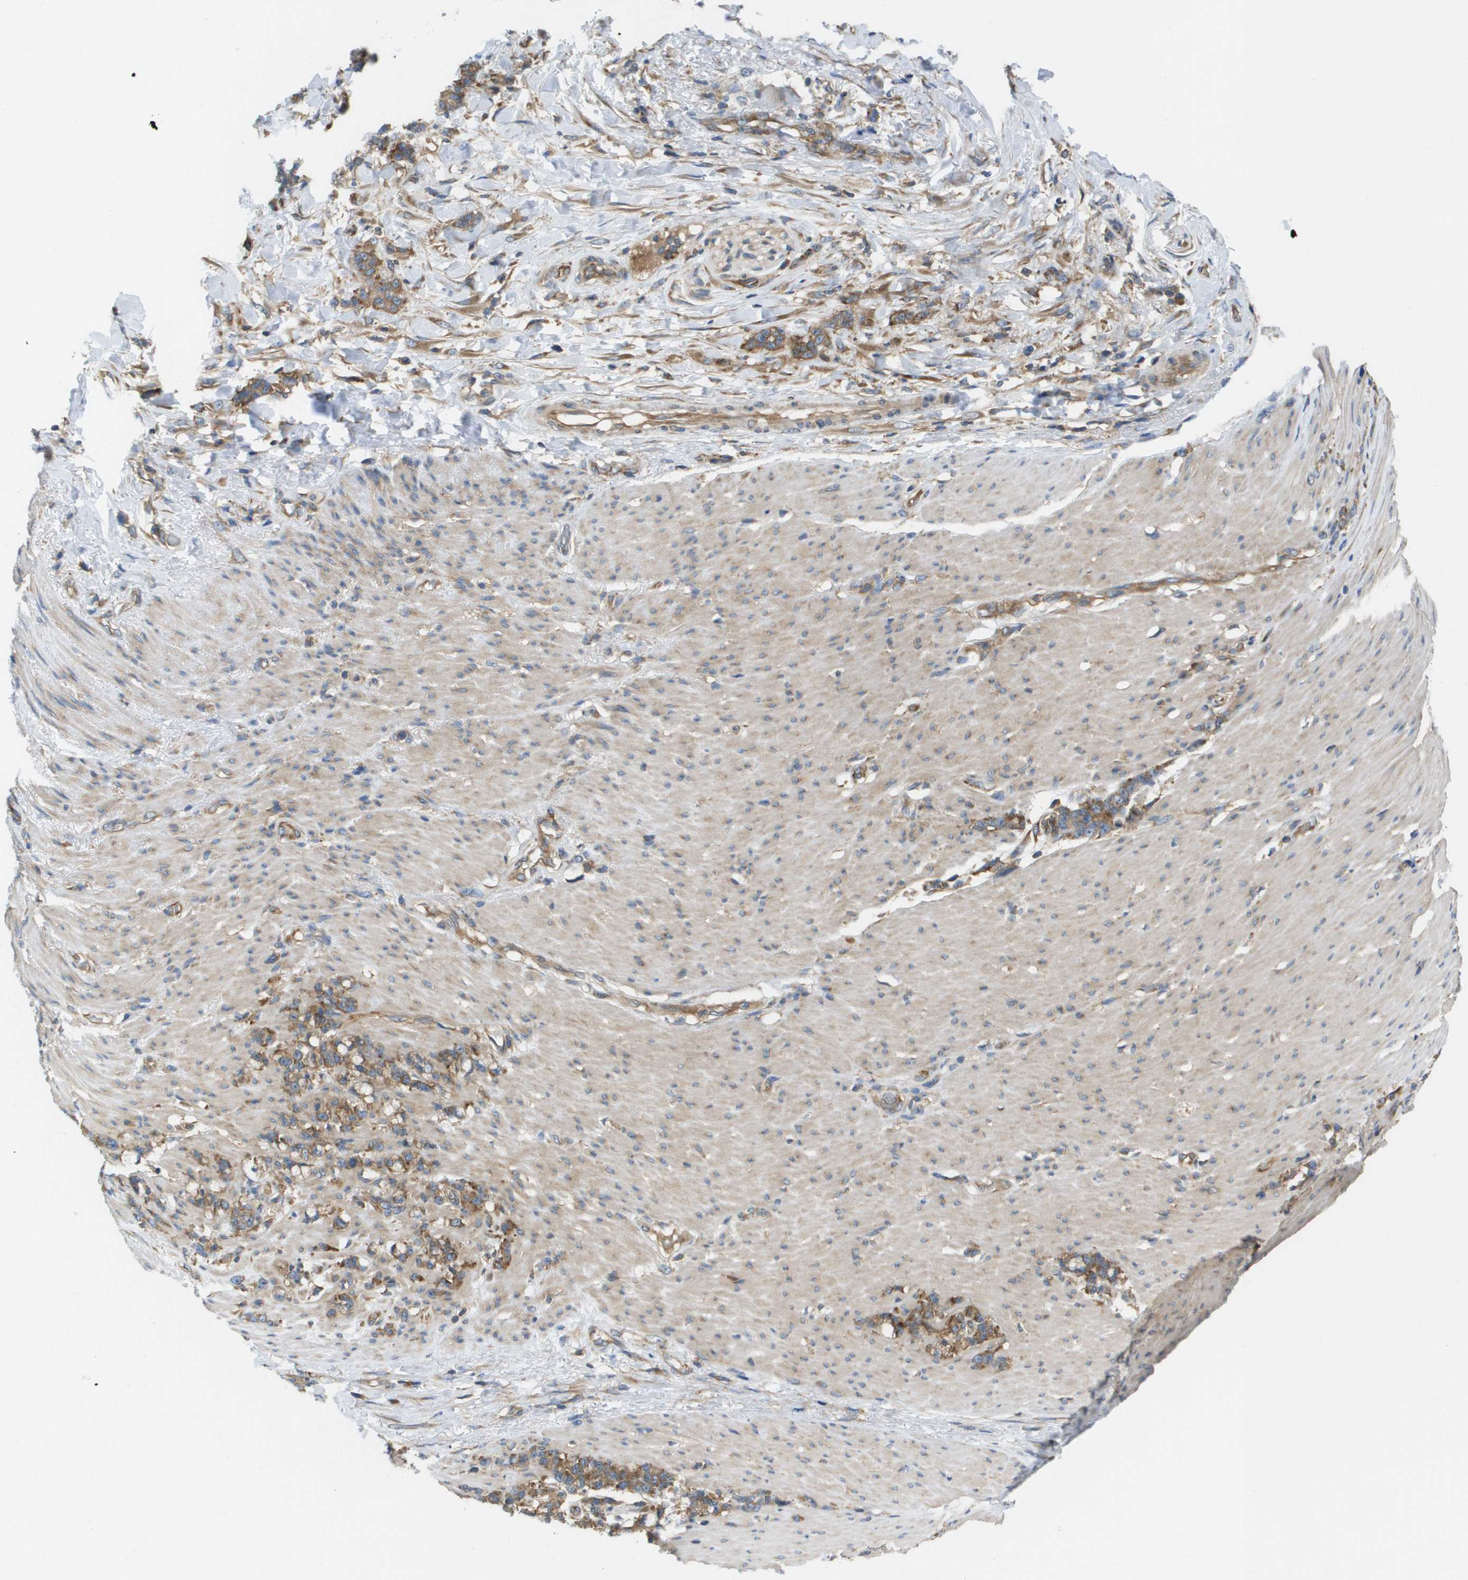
{"staining": {"intensity": "moderate", "quantity": "25%-75%", "location": "cytoplasmic/membranous"}, "tissue": "stomach cancer", "cell_type": "Tumor cells", "image_type": "cancer", "snomed": [{"axis": "morphology", "description": "Adenocarcinoma, NOS"}, {"axis": "topography", "description": "Stomach, lower"}], "caption": "The image shows staining of stomach adenocarcinoma, revealing moderate cytoplasmic/membranous protein staining (brown color) within tumor cells. Using DAB (3,3'-diaminobenzidine) (brown) and hematoxylin (blue) stains, captured at high magnification using brightfield microscopy.", "gene": "EIF4G2", "patient": {"sex": "male", "age": 88}}